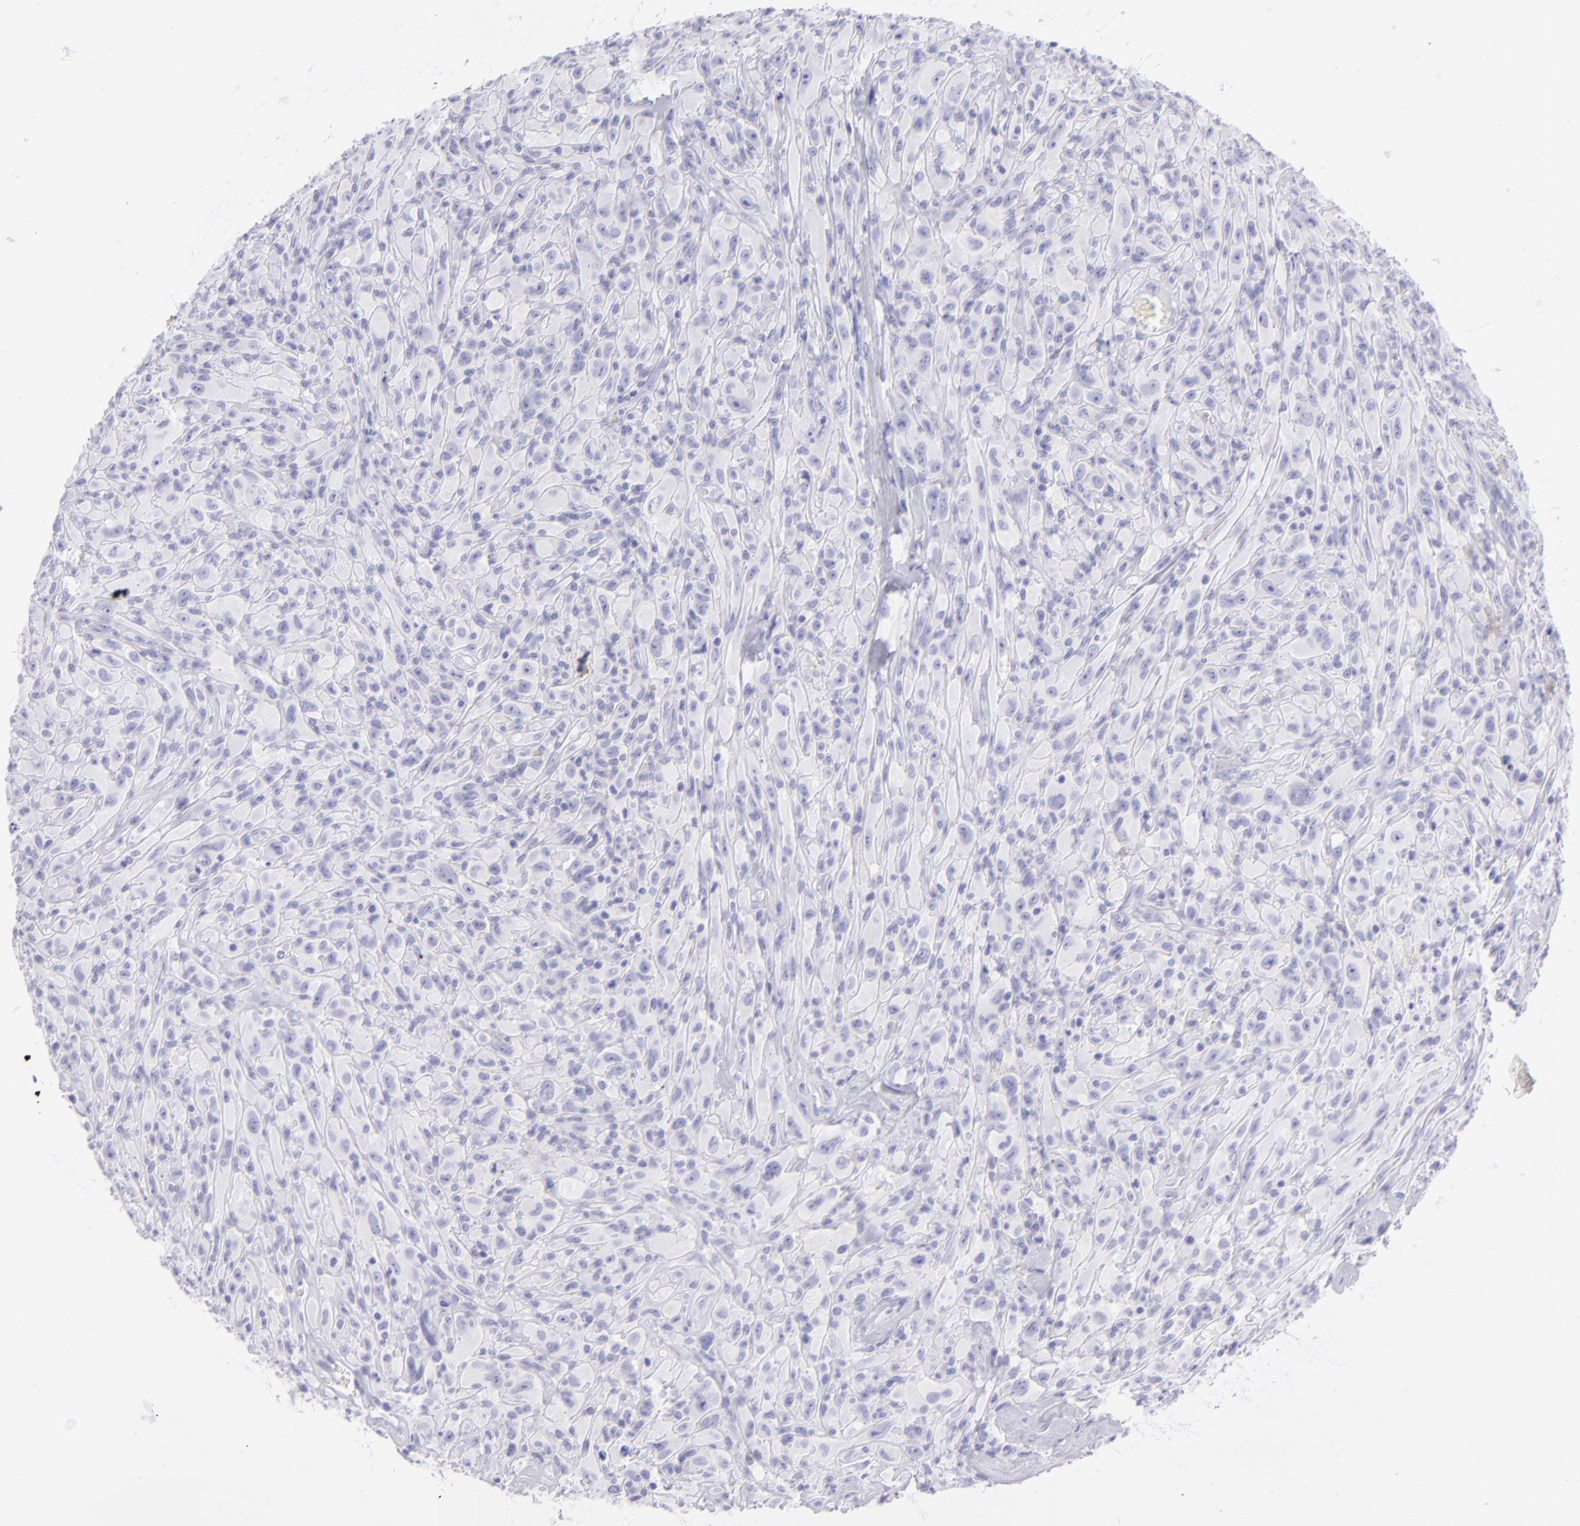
{"staining": {"intensity": "negative", "quantity": "none", "location": "none"}, "tissue": "glioma", "cell_type": "Tumor cells", "image_type": "cancer", "snomed": [{"axis": "morphology", "description": "Glioma, malignant, High grade"}, {"axis": "topography", "description": "Brain"}], "caption": "Immunohistochemistry (IHC) of high-grade glioma (malignant) demonstrates no expression in tumor cells.", "gene": "CD72", "patient": {"sex": "male", "age": 48}}